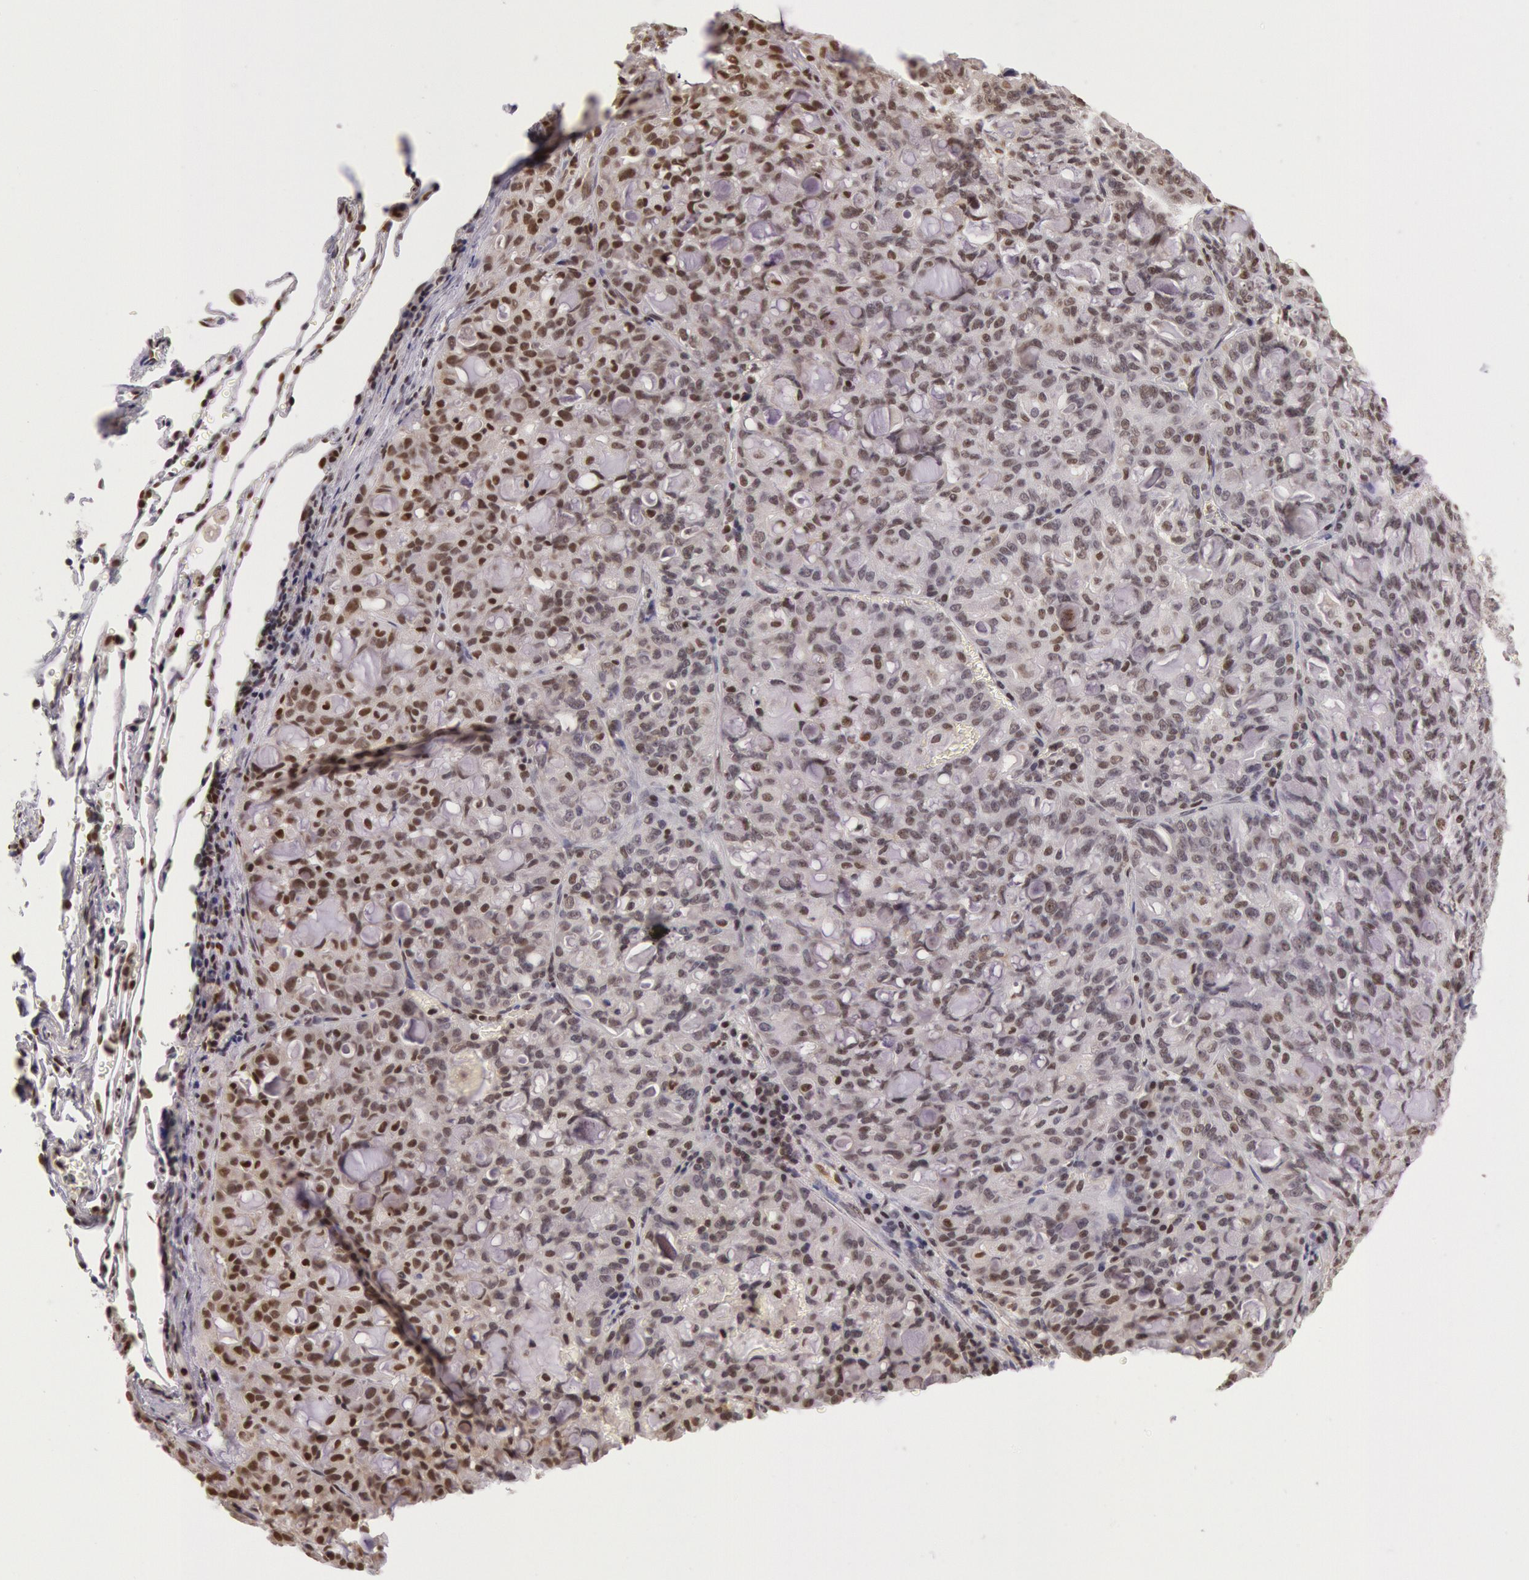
{"staining": {"intensity": "moderate", "quantity": ">75%", "location": "nuclear"}, "tissue": "lung cancer", "cell_type": "Tumor cells", "image_type": "cancer", "snomed": [{"axis": "morphology", "description": "Adenocarcinoma, NOS"}, {"axis": "topography", "description": "Lung"}], "caption": "The image exhibits staining of adenocarcinoma (lung), revealing moderate nuclear protein expression (brown color) within tumor cells.", "gene": "ESS2", "patient": {"sex": "female", "age": 44}}